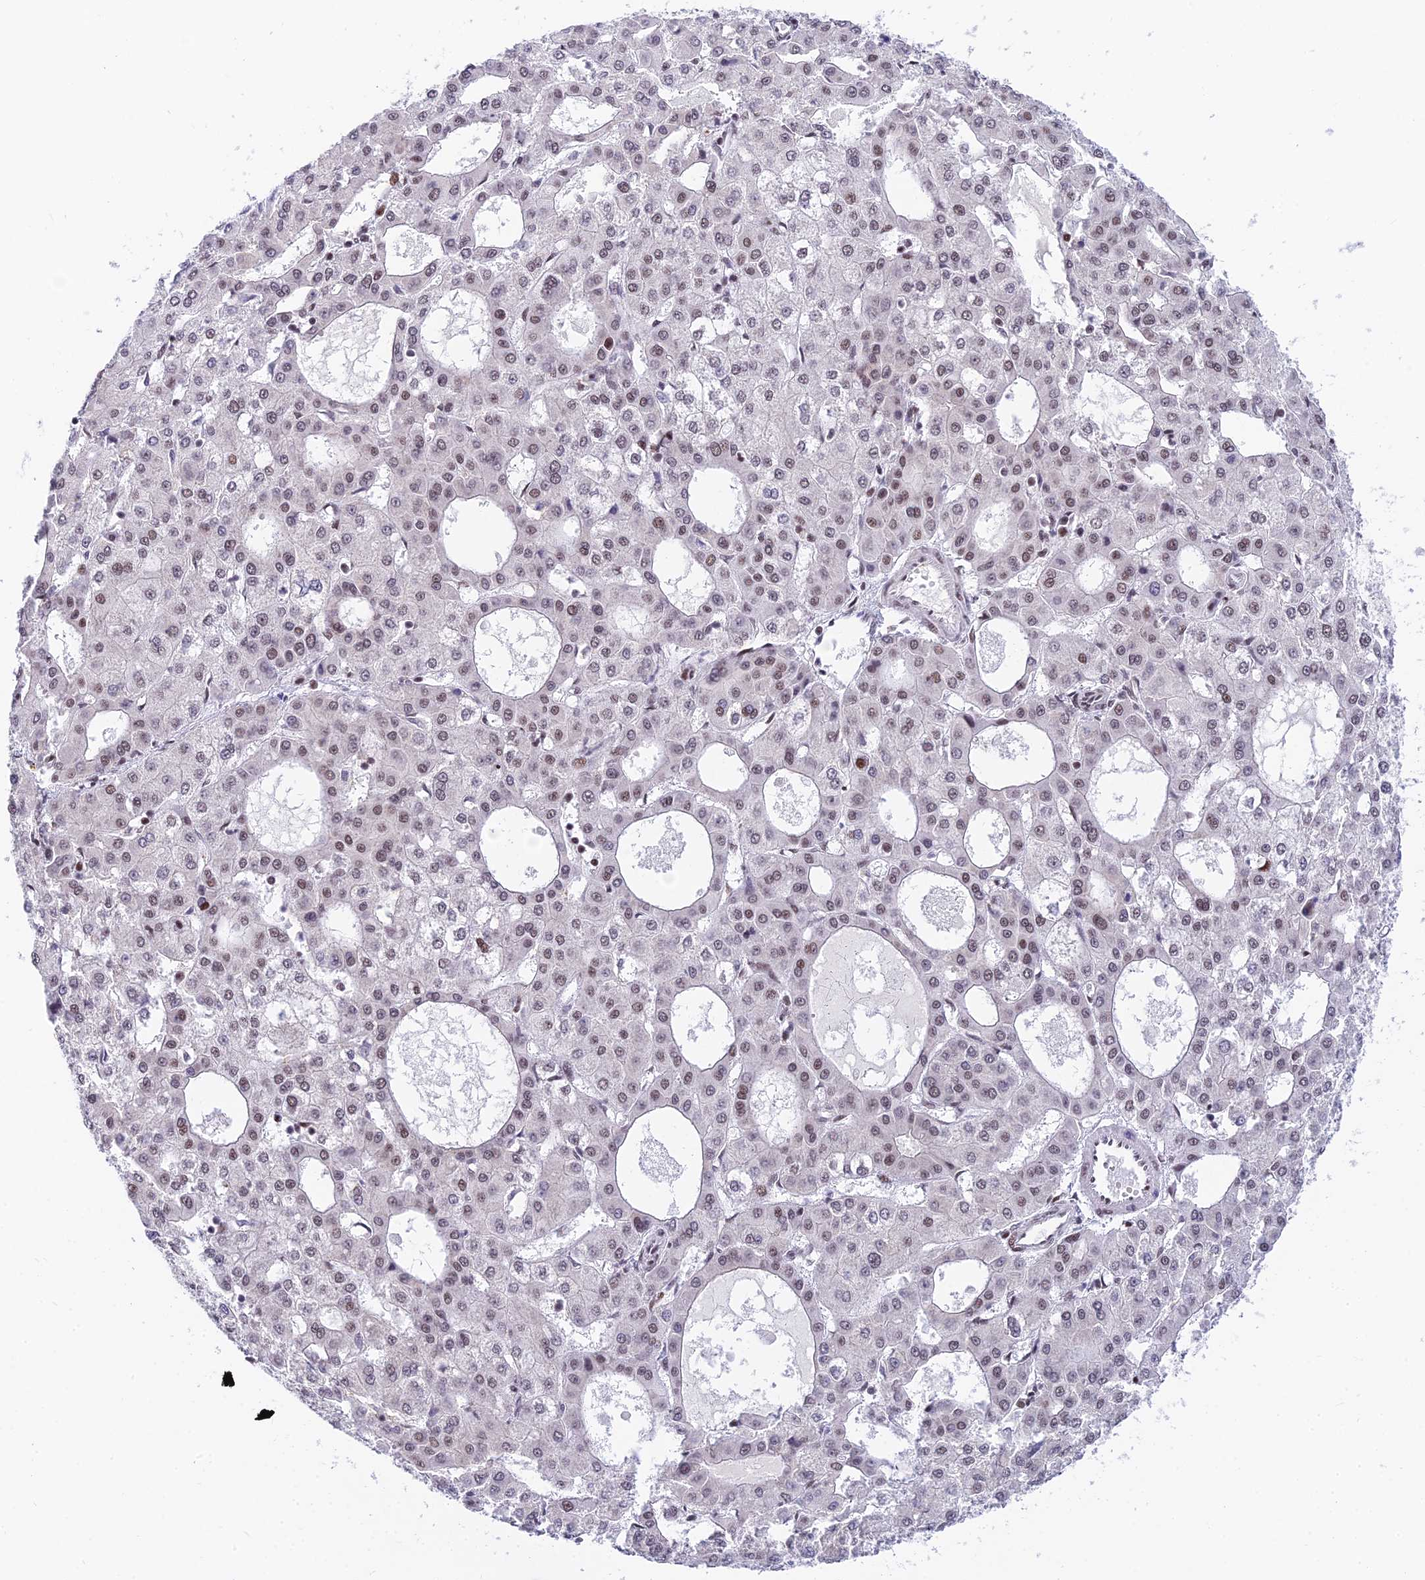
{"staining": {"intensity": "weak", "quantity": "25%-75%", "location": "nuclear"}, "tissue": "liver cancer", "cell_type": "Tumor cells", "image_type": "cancer", "snomed": [{"axis": "morphology", "description": "Carcinoma, Hepatocellular, NOS"}, {"axis": "topography", "description": "Liver"}], "caption": "This photomicrograph shows immunohistochemistry (IHC) staining of human liver cancer (hepatocellular carcinoma), with low weak nuclear positivity in about 25%-75% of tumor cells.", "gene": "USP22", "patient": {"sex": "male", "age": 47}}